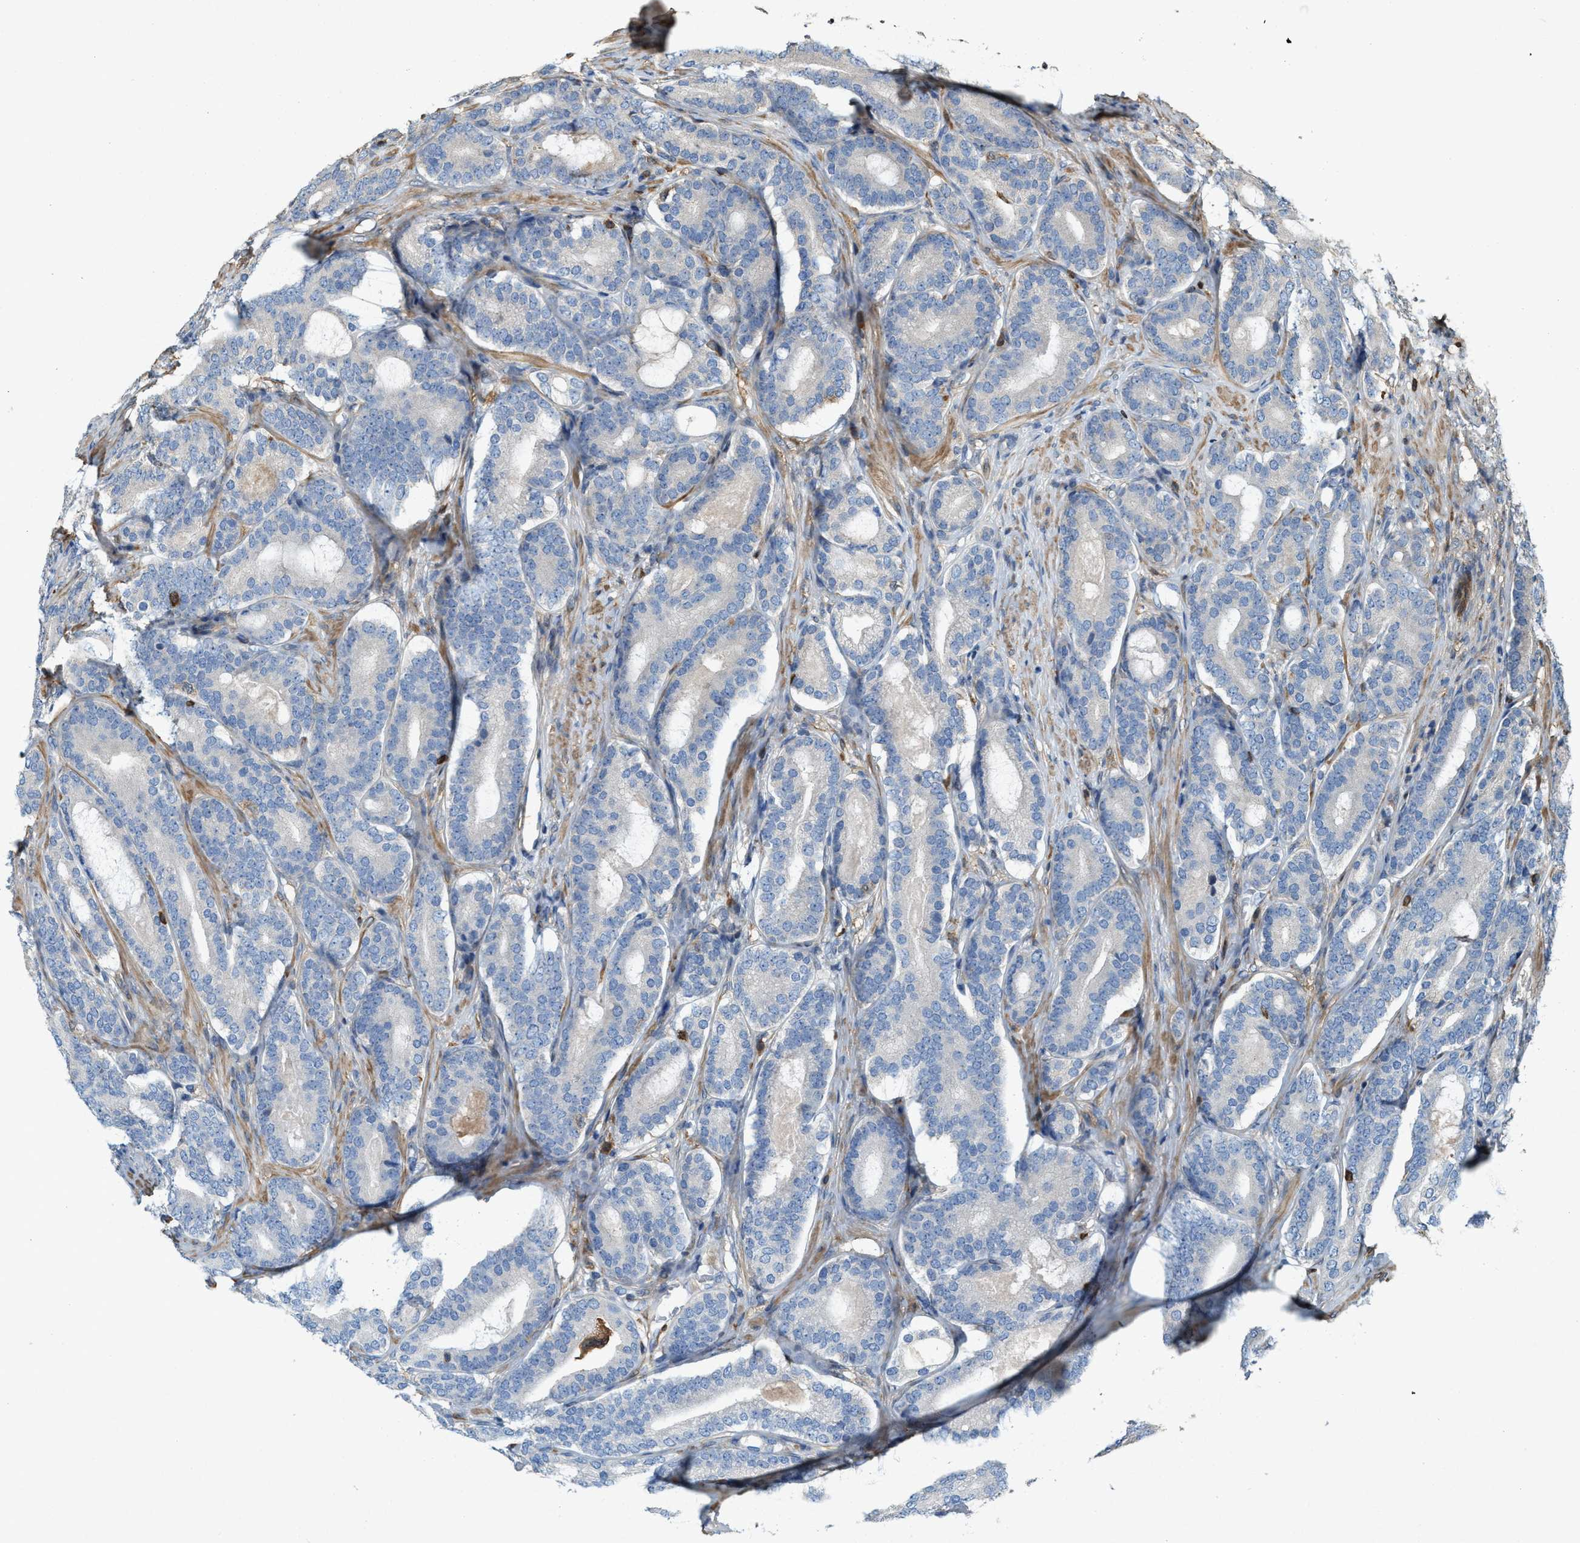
{"staining": {"intensity": "negative", "quantity": "none", "location": "none"}, "tissue": "prostate cancer", "cell_type": "Tumor cells", "image_type": "cancer", "snomed": [{"axis": "morphology", "description": "Adenocarcinoma, High grade"}, {"axis": "topography", "description": "Prostate"}], "caption": "Immunohistochemistry (IHC) of high-grade adenocarcinoma (prostate) shows no positivity in tumor cells.", "gene": "SERPINB5", "patient": {"sex": "male", "age": 60}}